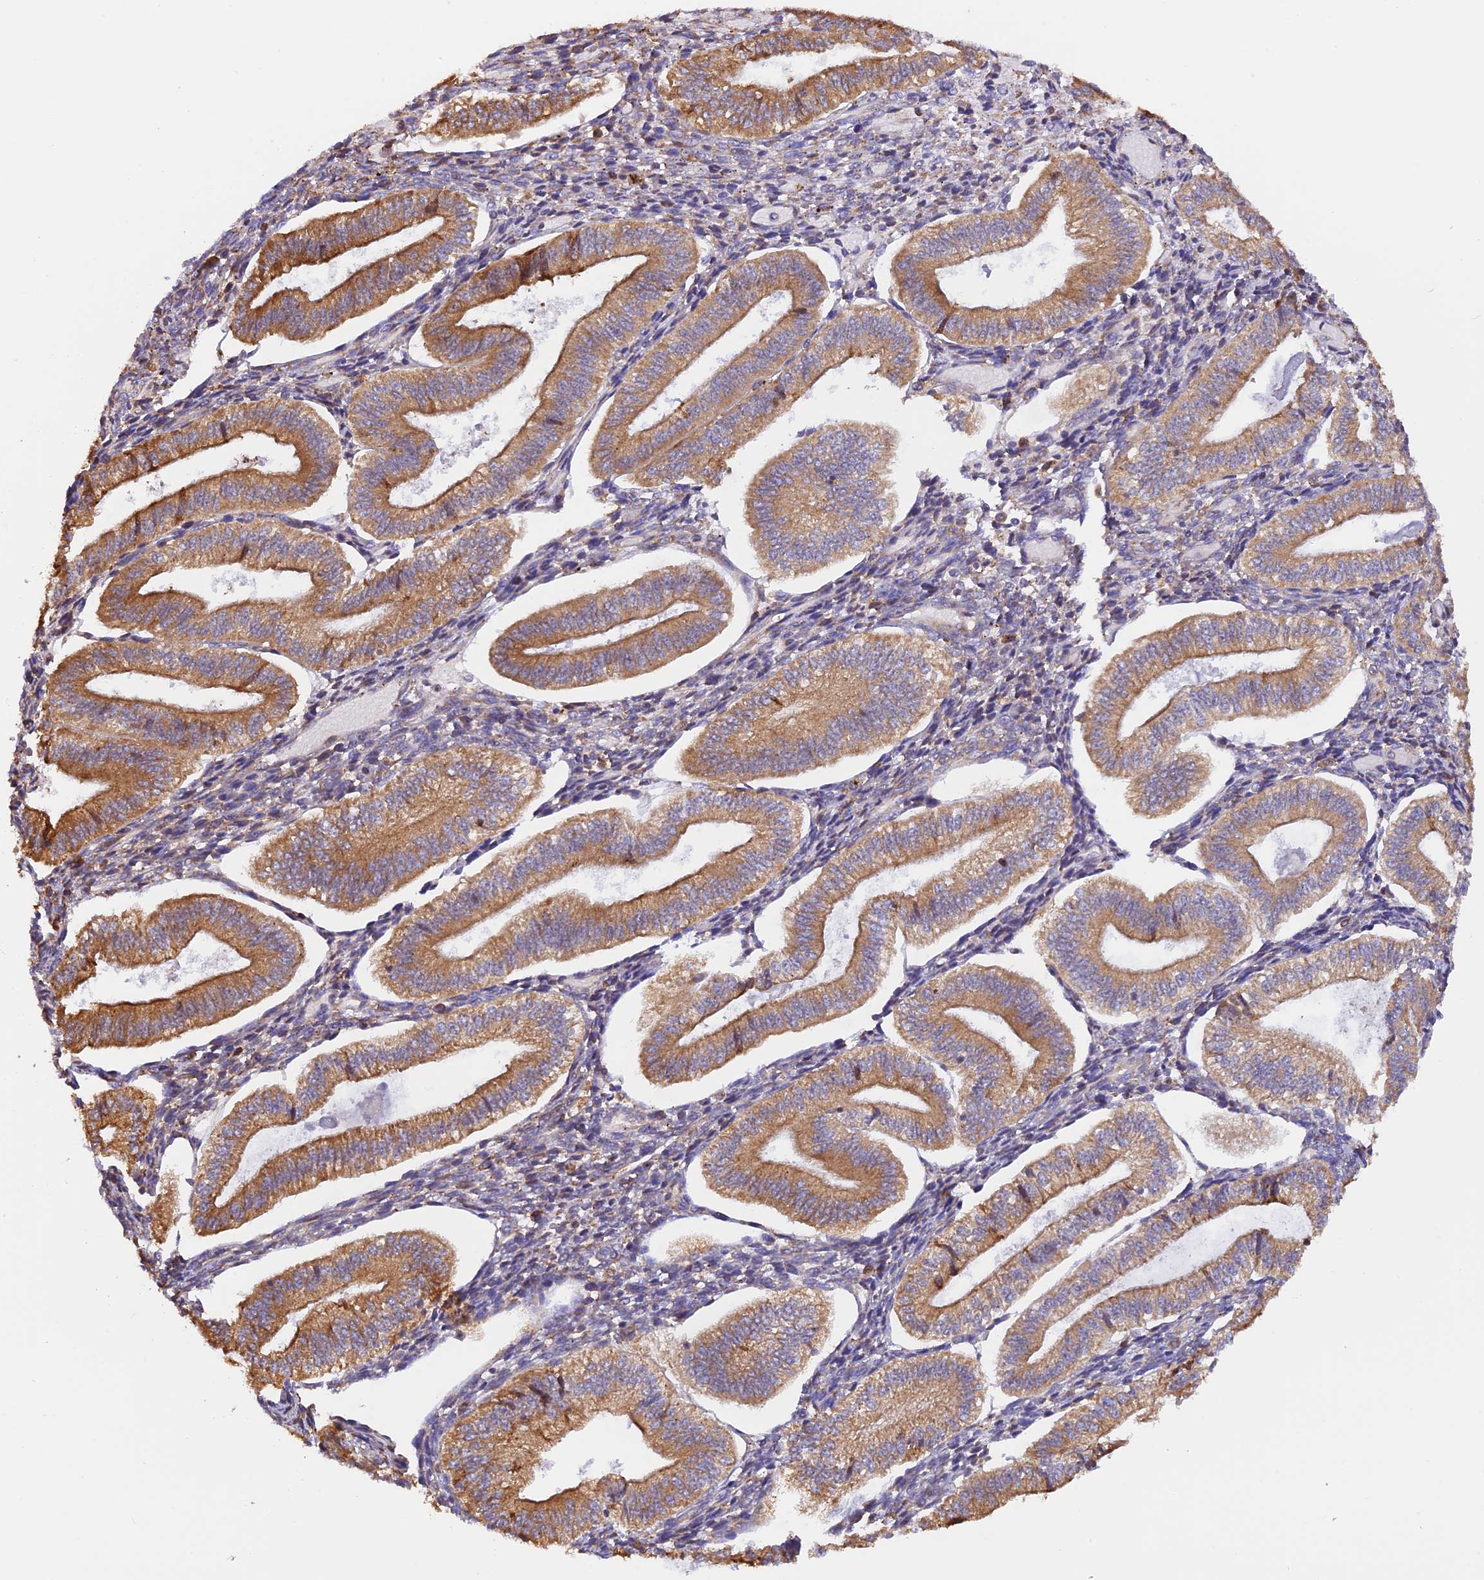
{"staining": {"intensity": "moderate", "quantity": "<25%", "location": "cytoplasmic/membranous"}, "tissue": "endometrium", "cell_type": "Cells in endometrial stroma", "image_type": "normal", "snomed": [{"axis": "morphology", "description": "Normal tissue, NOS"}, {"axis": "topography", "description": "Endometrium"}], "caption": "Endometrium stained with immunohistochemistry shows moderate cytoplasmic/membranous positivity in about <25% of cells in endometrial stroma. The staining was performed using DAB, with brown indicating positive protein expression. Nuclei are stained blue with hematoxylin.", "gene": "RPL5", "patient": {"sex": "female", "age": 34}}